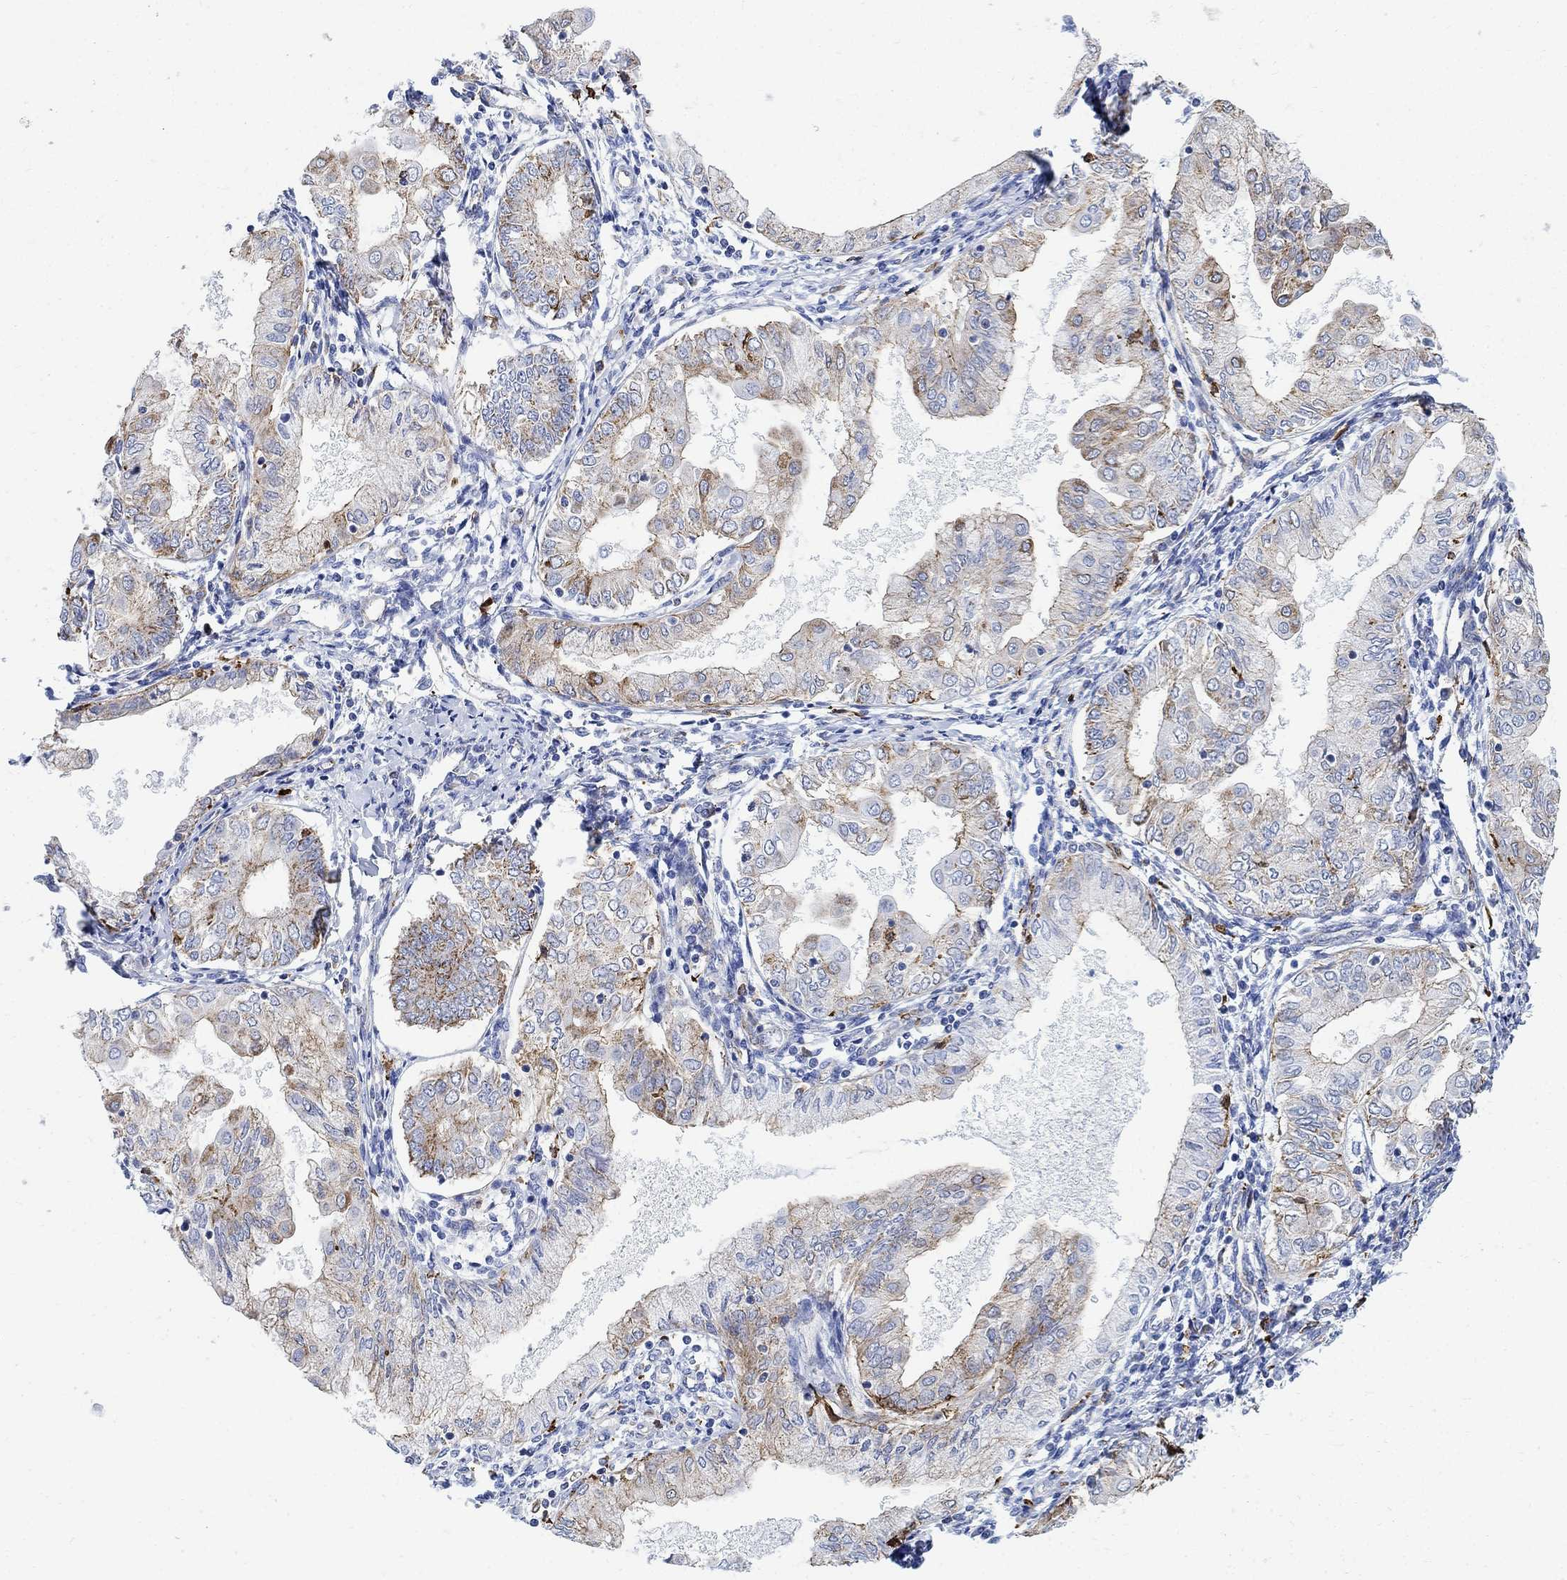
{"staining": {"intensity": "strong", "quantity": "<25%", "location": "cytoplasmic/membranous"}, "tissue": "endometrial cancer", "cell_type": "Tumor cells", "image_type": "cancer", "snomed": [{"axis": "morphology", "description": "Adenocarcinoma, NOS"}, {"axis": "topography", "description": "Endometrium"}], "caption": "Immunohistochemistry (IHC) (DAB (3,3'-diaminobenzidine)) staining of endometrial cancer (adenocarcinoma) exhibits strong cytoplasmic/membranous protein positivity in about <25% of tumor cells. (IHC, brightfield microscopy, high magnification).", "gene": "PHF21B", "patient": {"sex": "female", "age": 68}}